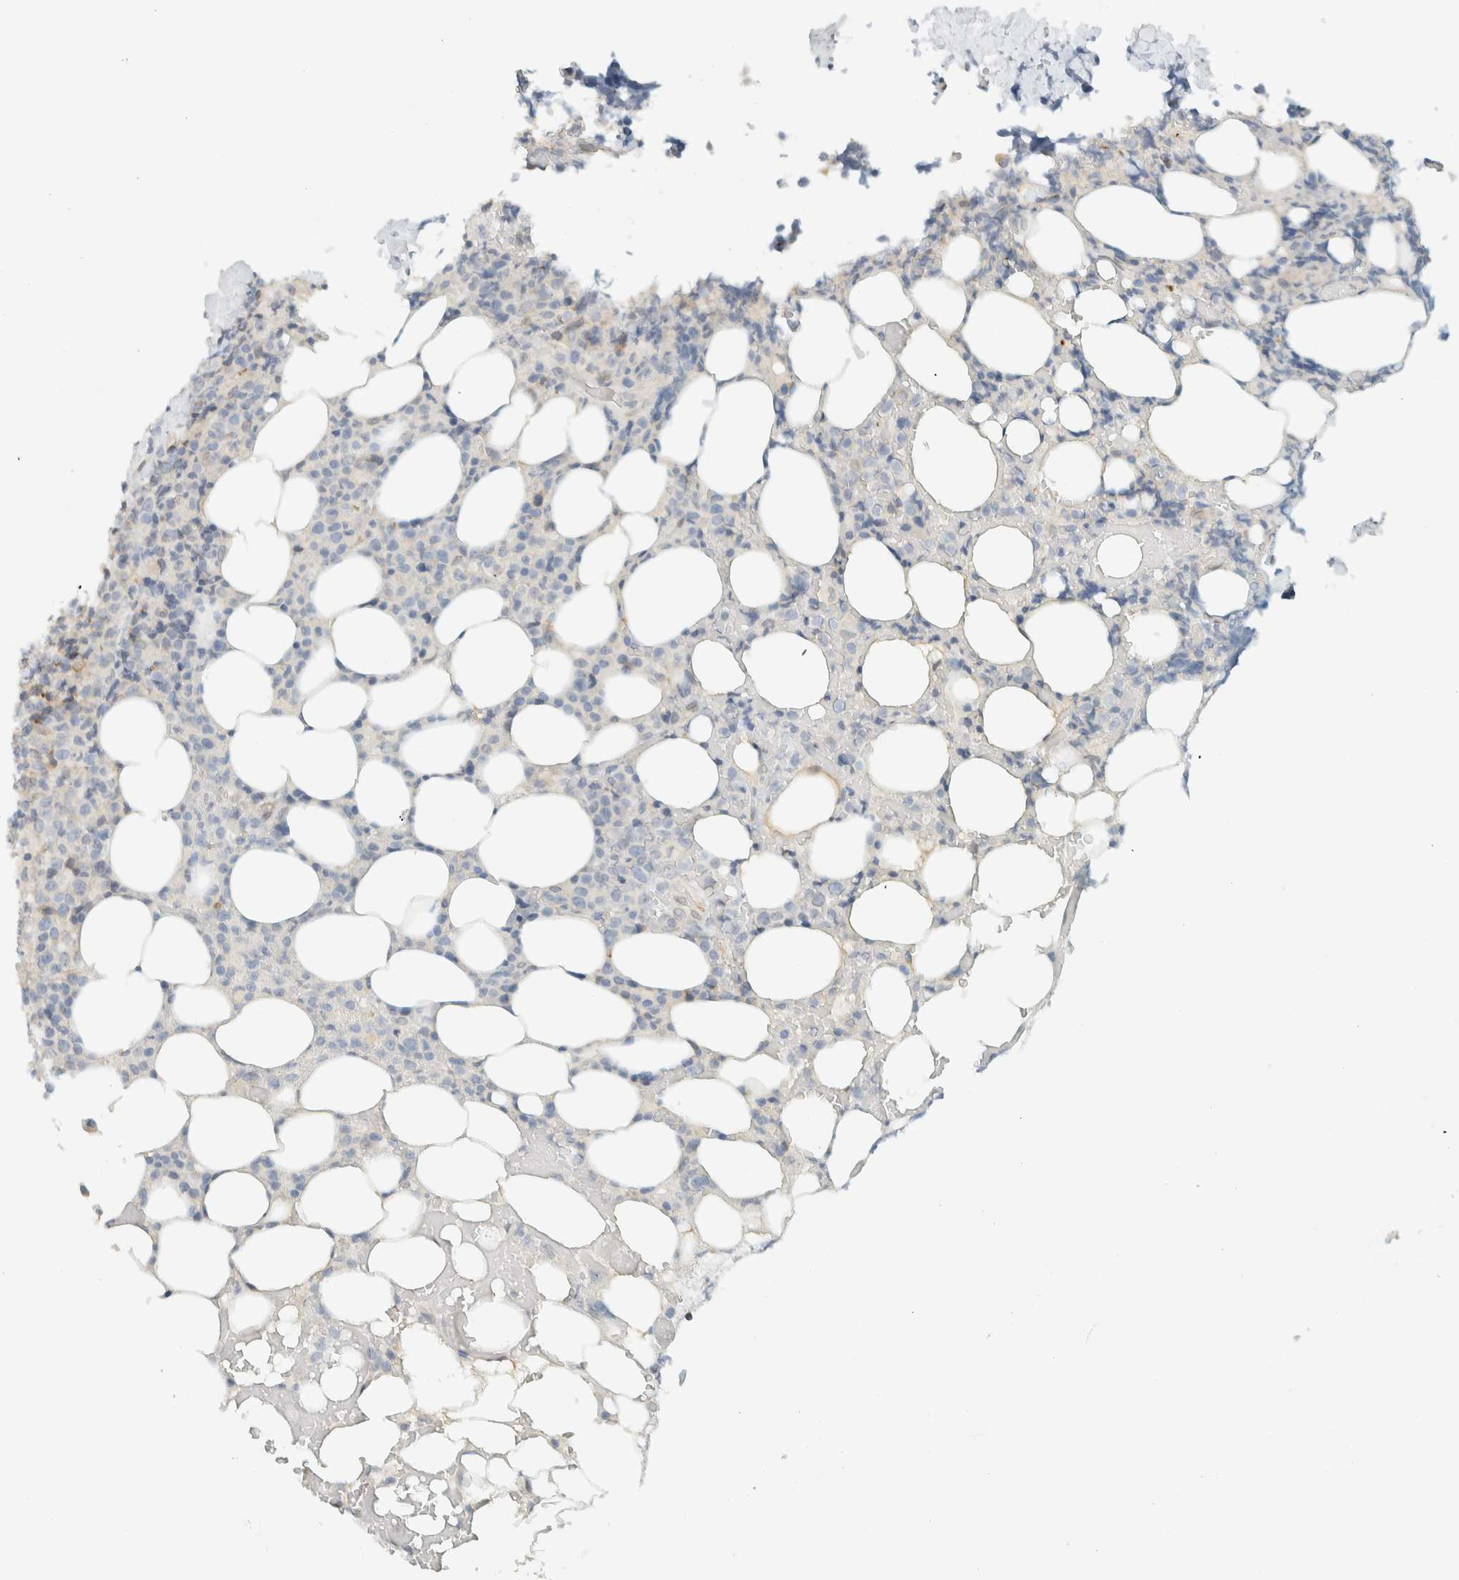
{"staining": {"intensity": "weak", "quantity": "<25%", "location": "cytoplasmic/membranous"}, "tissue": "lymphoma", "cell_type": "Tumor cells", "image_type": "cancer", "snomed": [{"axis": "morphology", "description": "Malignant lymphoma, non-Hodgkin's type, High grade"}, {"axis": "topography", "description": "Lymph node"}], "caption": "Tumor cells are negative for brown protein staining in high-grade malignant lymphoma, non-Hodgkin's type.", "gene": "C1QTNF12", "patient": {"sex": "male", "age": 13}}